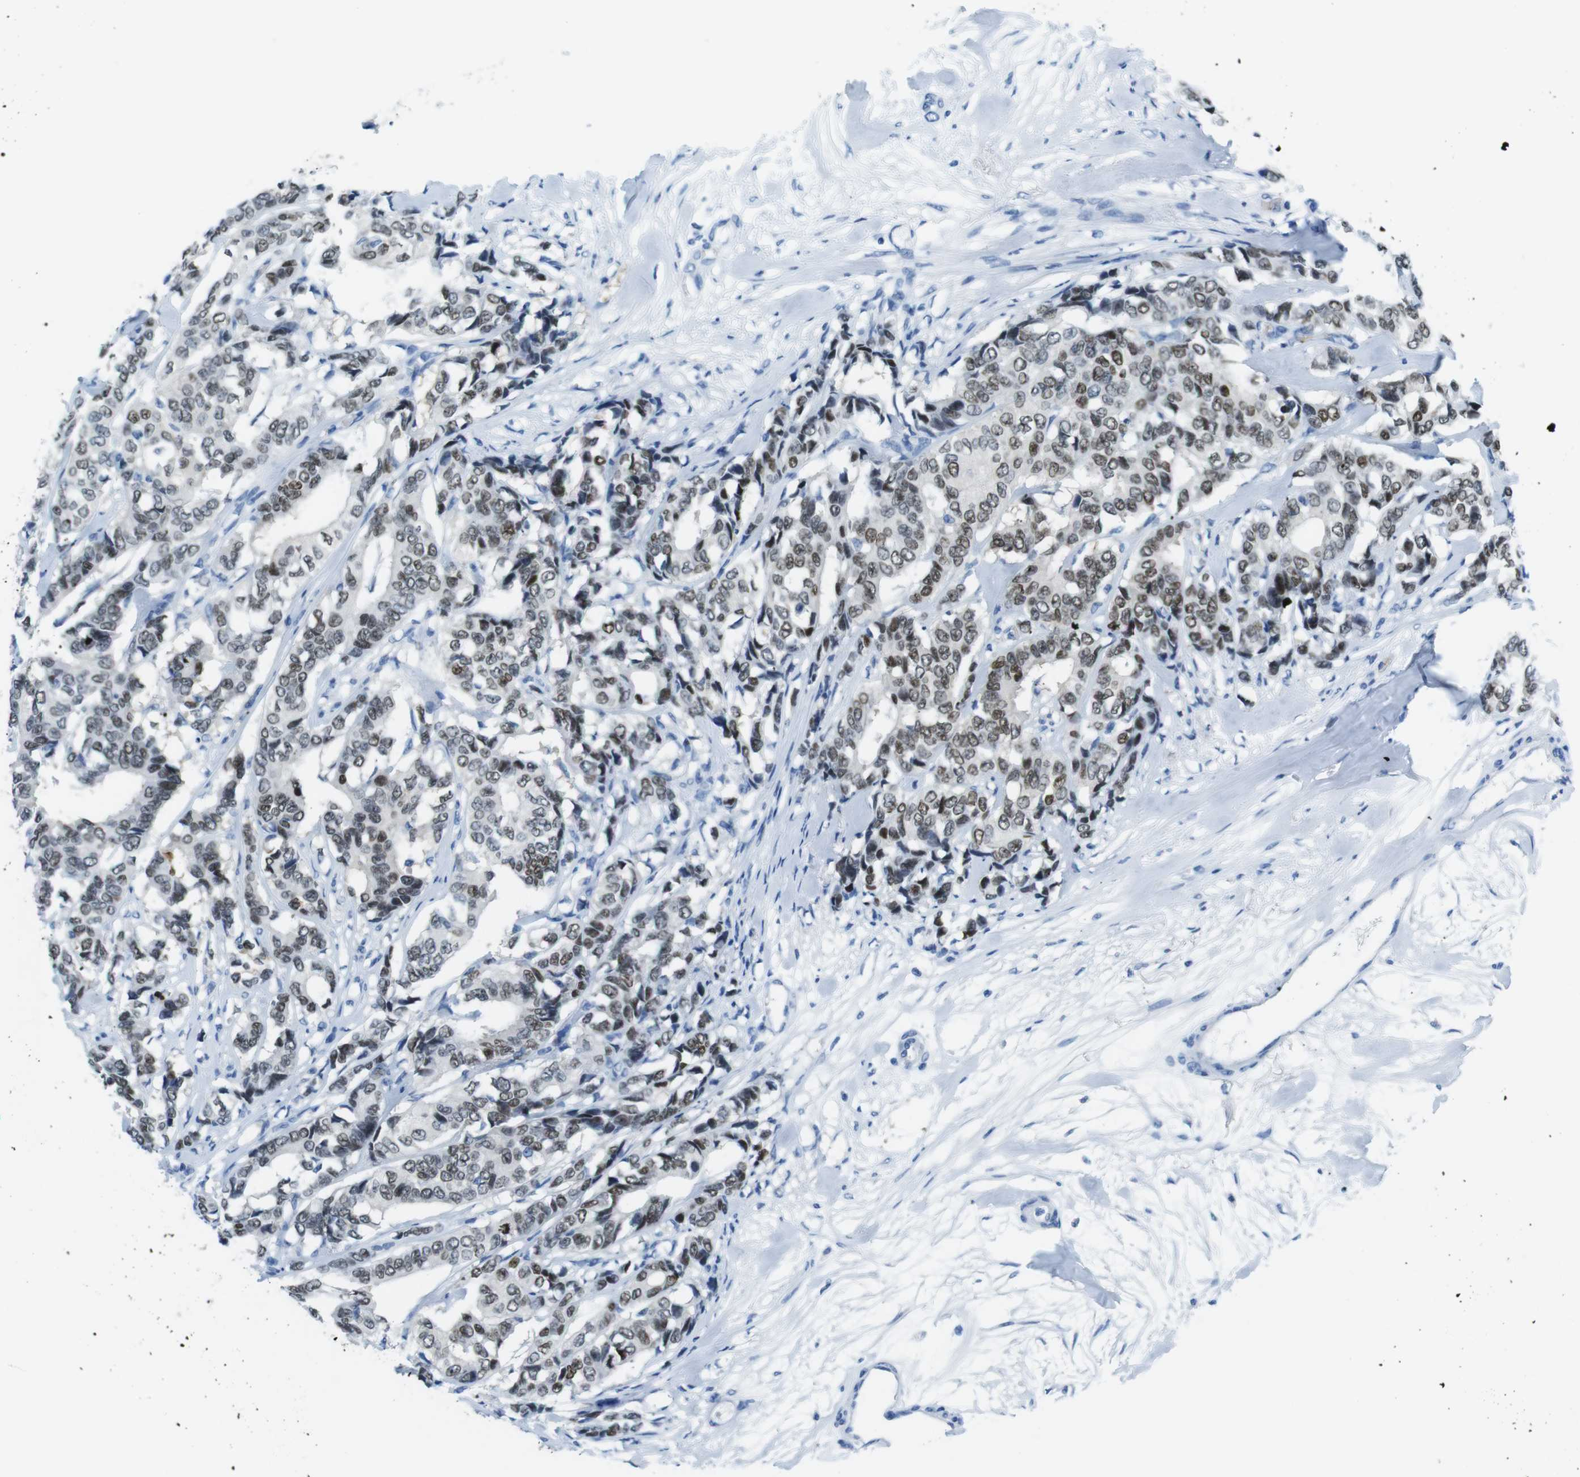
{"staining": {"intensity": "moderate", "quantity": "25%-75%", "location": "nuclear"}, "tissue": "breast cancer", "cell_type": "Tumor cells", "image_type": "cancer", "snomed": [{"axis": "morphology", "description": "Duct carcinoma"}, {"axis": "topography", "description": "Breast"}], "caption": "Immunohistochemical staining of breast cancer (infiltrating ductal carcinoma) exhibits medium levels of moderate nuclear staining in approximately 25%-75% of tumor cells. The staining was performed using DAB to visualize the protein expression in brown, while the nuclei were stained in blue with hematoxylin (Magnification: 20x).", "gene": "TFAP2C", "patient": {"sex": "female", "age": 87}}